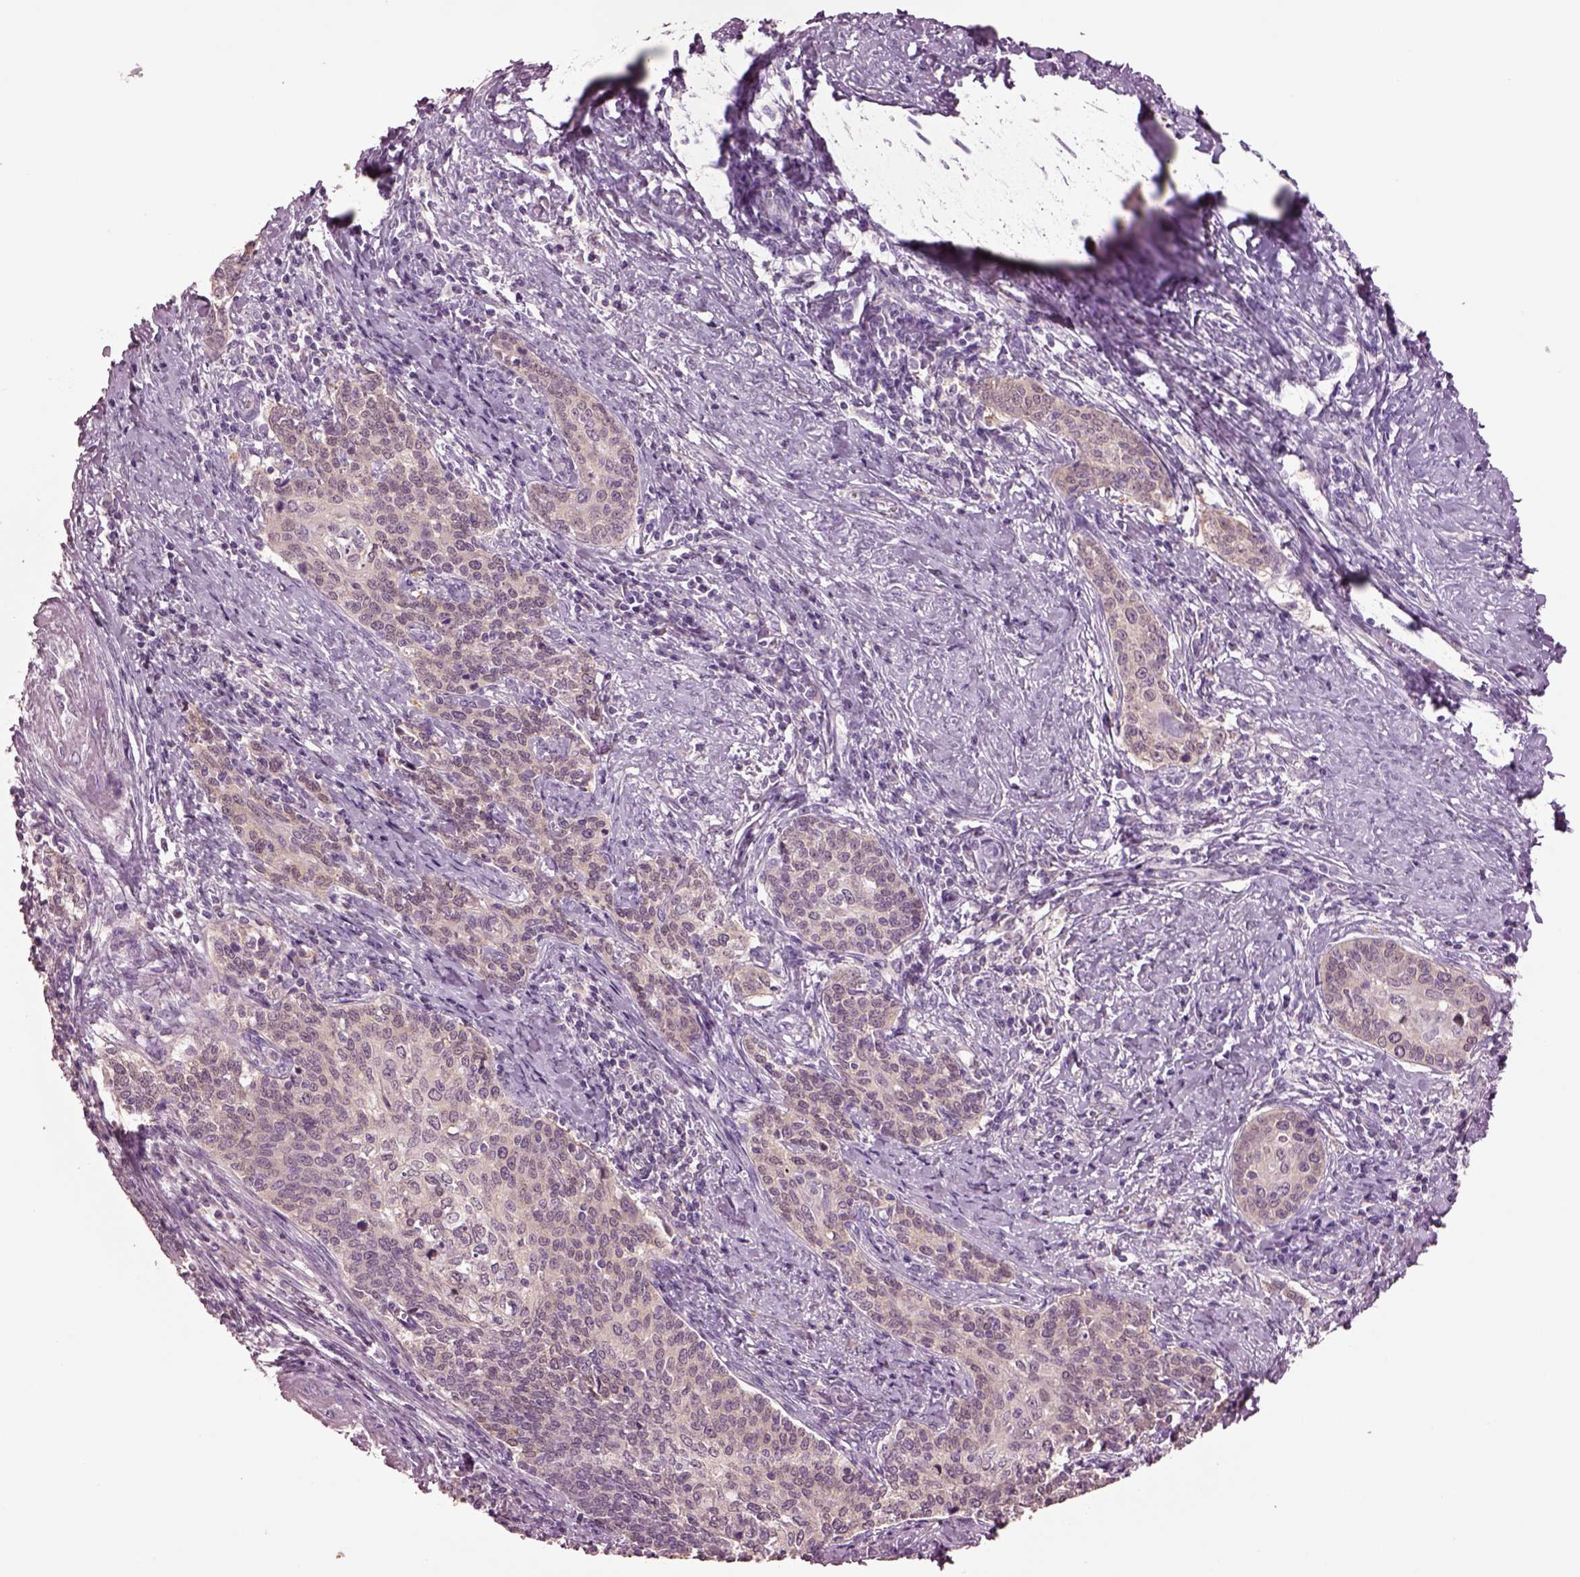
{"staining": {"intensity": "weak", "quantity": ">75%", "location": "cytoplasmic/membranous"}, "tissue": "cervical cancer", "cell_type": "Tumor cells", "image_type": "cancer", "snomed": [{"axis": "morphology", "description": "Squamous cell carcinoma, NOS"}, {"axis": "topography", "description": "Cervix"}], "caption": "IHC (DAB) staining of cervical cancer (squamous cell carcinoma) displays weak cytoplasmic/membranous protein positivity in approximately >75% of tumor cells. The protein is stained brown, and the nuclei are stained in blue (DAB (3,3'-diaminobenzidine) IHC with brightfield microscopy, high magnification).", "gene": "CLPSL1", "patient": {"sex": "female", "age": 39}}